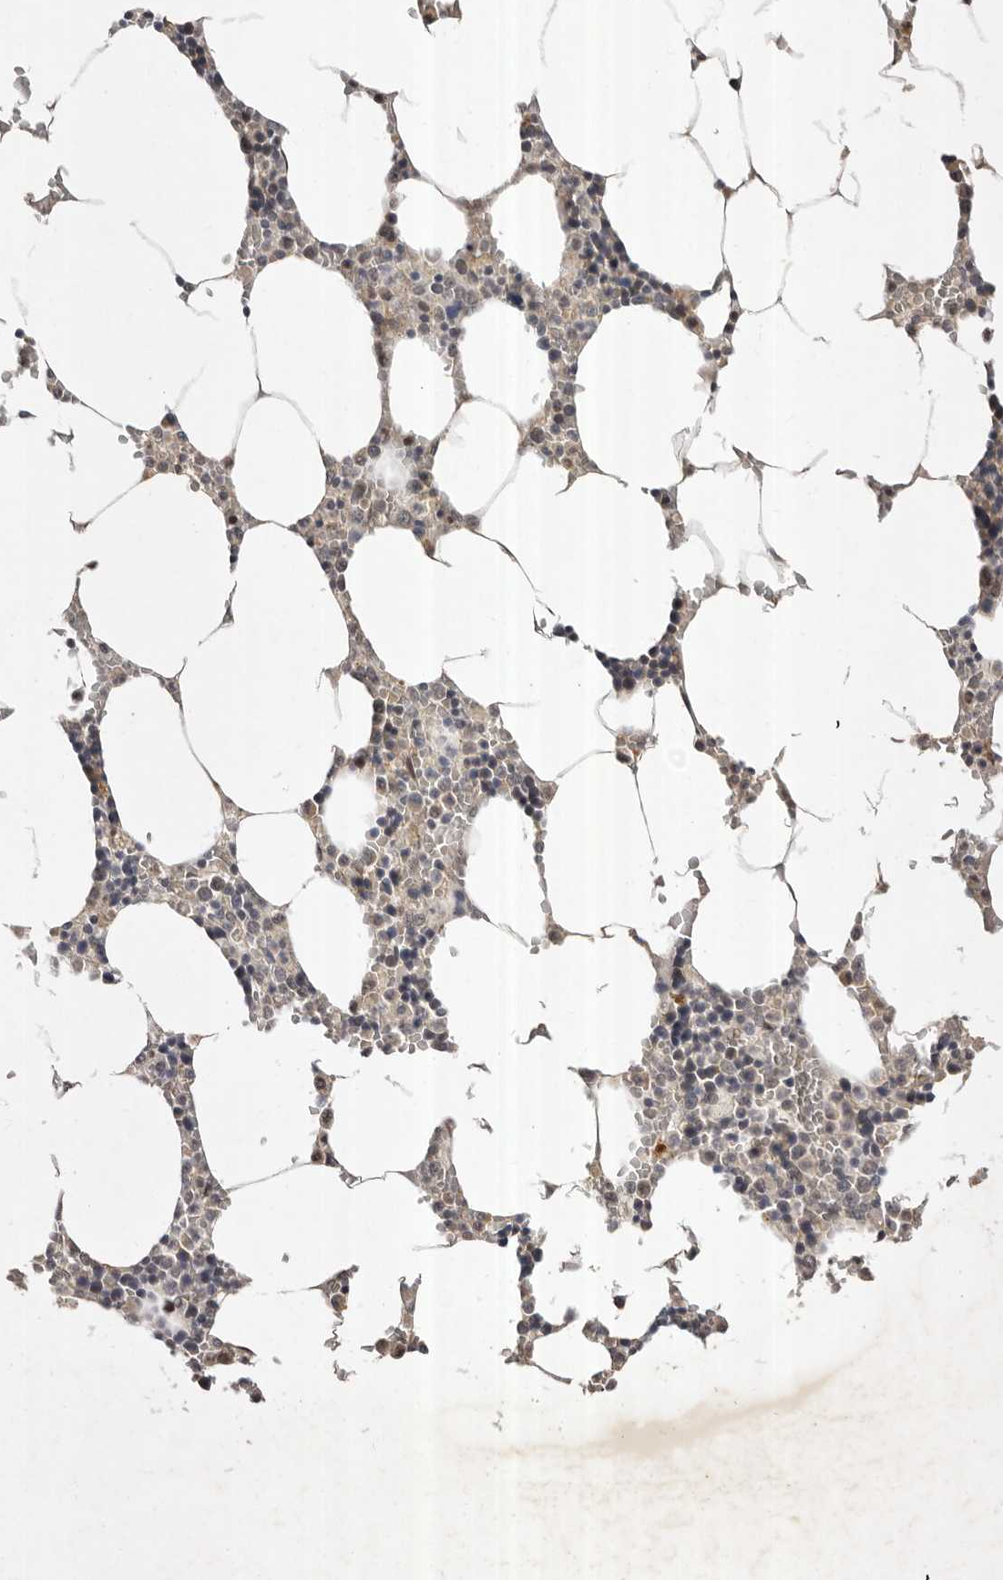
{"staining": {"intensity": "moderate", "quantity": "25%-75%", "location": "cytoplasmic/membranous"}, "tissue": "bone marrow", "cell_type": "Hematopoietic cells", "image_type": "normal", "snomed": [{"axis": "morphology", "description": "Normal tissue, NOS"}, {"axis": "topography", "description": "Bone marrow"}], "caption": "Immunohistochemistry (IHC) (DAB (3,3'-diaminobenzidine)) staining of unremarkable human bone marrow displays moderate cytoplasmic/membranous protein positivity in about 25%-75% of hematopoietic cells.", "gene": "ABL1", "patient": {"sex": "male", "age": 70}}